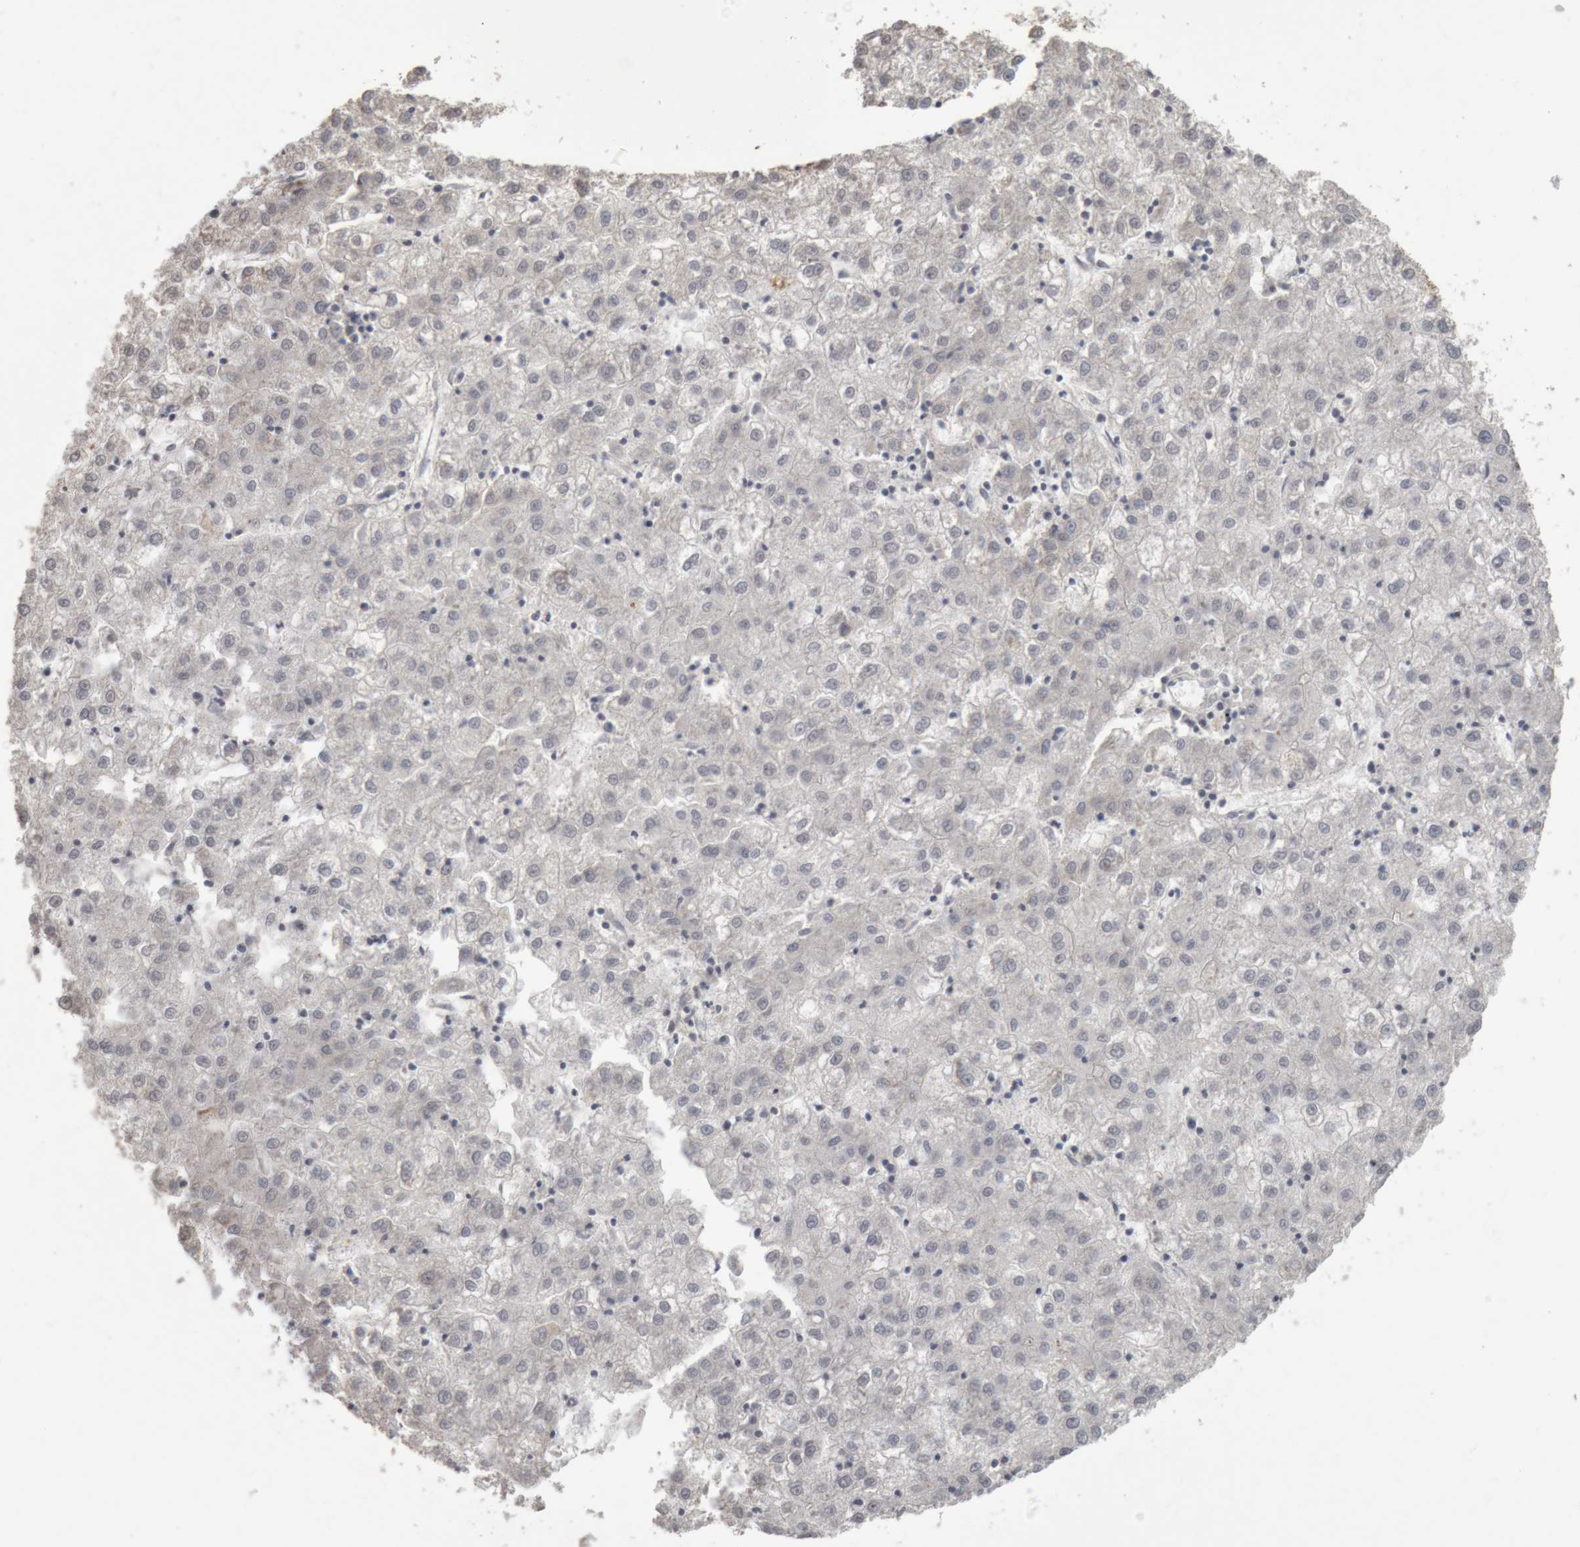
{"staining": {"intensity": "negative", "quantity": "none", "location": "none"}, "tissue": "liver cancer", "cell_type": "Tumor cells", "image_type": "cancer", "snomed": [{"axis": "morphology", "description": "Carcinoma, Hepatocellular, NOS"}, {"axis": "topography", "description": "Liver"}], "caption": "Immunohistochemical staining of liver cancer (hepatocellular carcinoma) displays no significant positivity in tumor cells. The staining is performed using DAB (3,3'-diaminobenzidine) brown chromogen with nuclei counter-stained in using hematoxylin.", "gene": "MEP1A", "patient": {"sex": "male", "age": 72}}